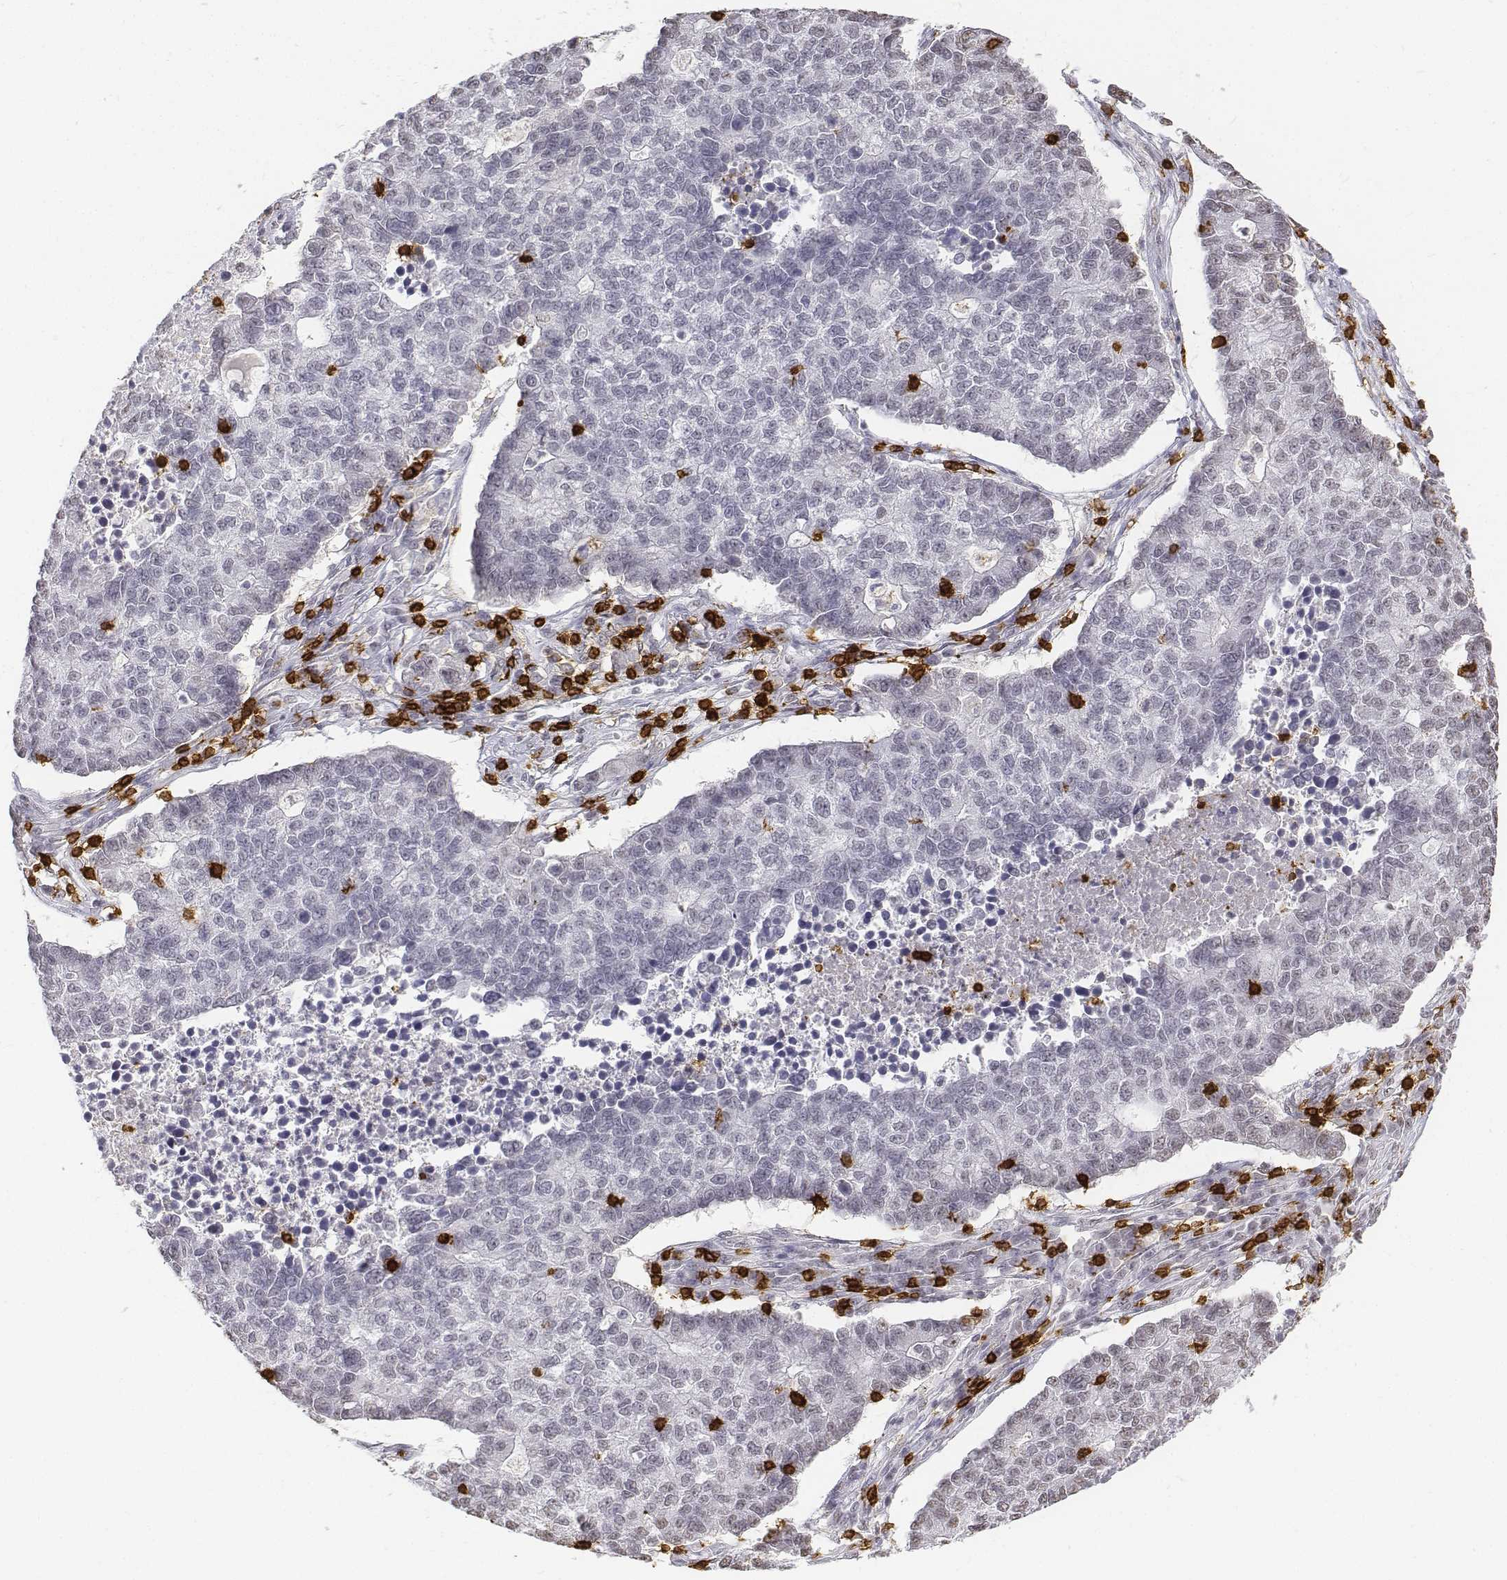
{"staining": {"intensity": "negative", "quantity": "none", "location": "none"}, "tissue": "lung cancer", "cell_type": "Tumor cells", "image_type": "cancer", "snomed": [{"axis": "morphology", "description": "Adenocarcinoma, NOS"}, {"axis": "topography", "description": "Lung"}], "caption": "Adenocarcinoma (lung) was stained to show a protein in brown. There is no significant expression in tumor cells.", "gene": "CD3E", "patient": {"sex": "male", "age": 57}}